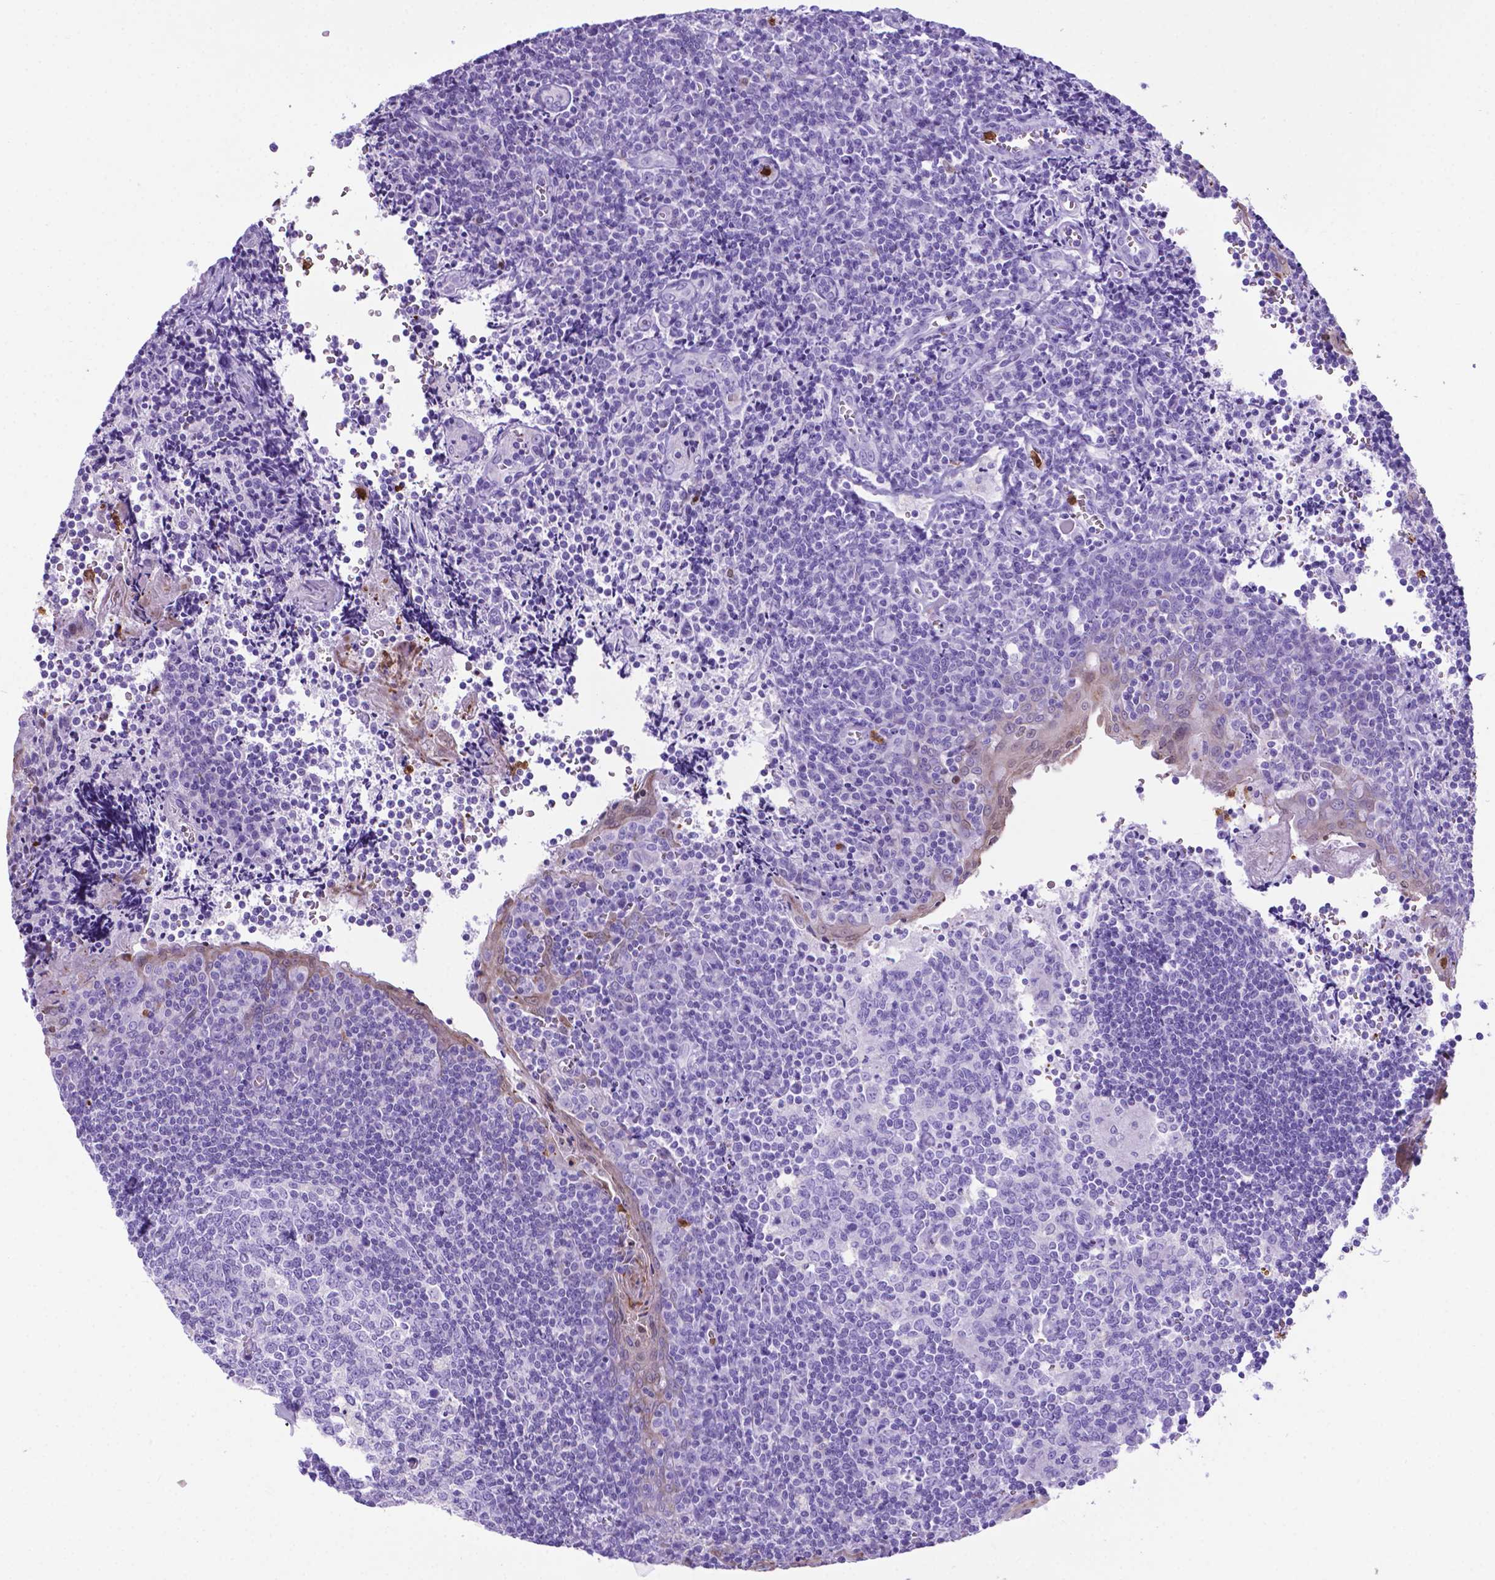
{"staining": {"intensity": "negative", "quantity": "none", "location": "none"}, "tissue": "tonsil", "cell_type": "Germinal center cells", "image_type": "normal", "snomed": [{"axis": "morphology", "description": "Normal tissue, NOS"}, {"axis": "morphology", "description": "Inflammation, NOS"}, {"axis": "topography", "description": "Tonsil"}], "caption": "Immunohistochemical staining of benign tonsil demonstrates no significant expression in germinal center cells. (Stains: DAB (3,3'-diaminobenzidine) IHC with hematoxylin counter stain, Microscopy: brightfield microscopy at high magnification).", "gene": "LZTR1", "patient": {"sex": "female", "age": 31}}